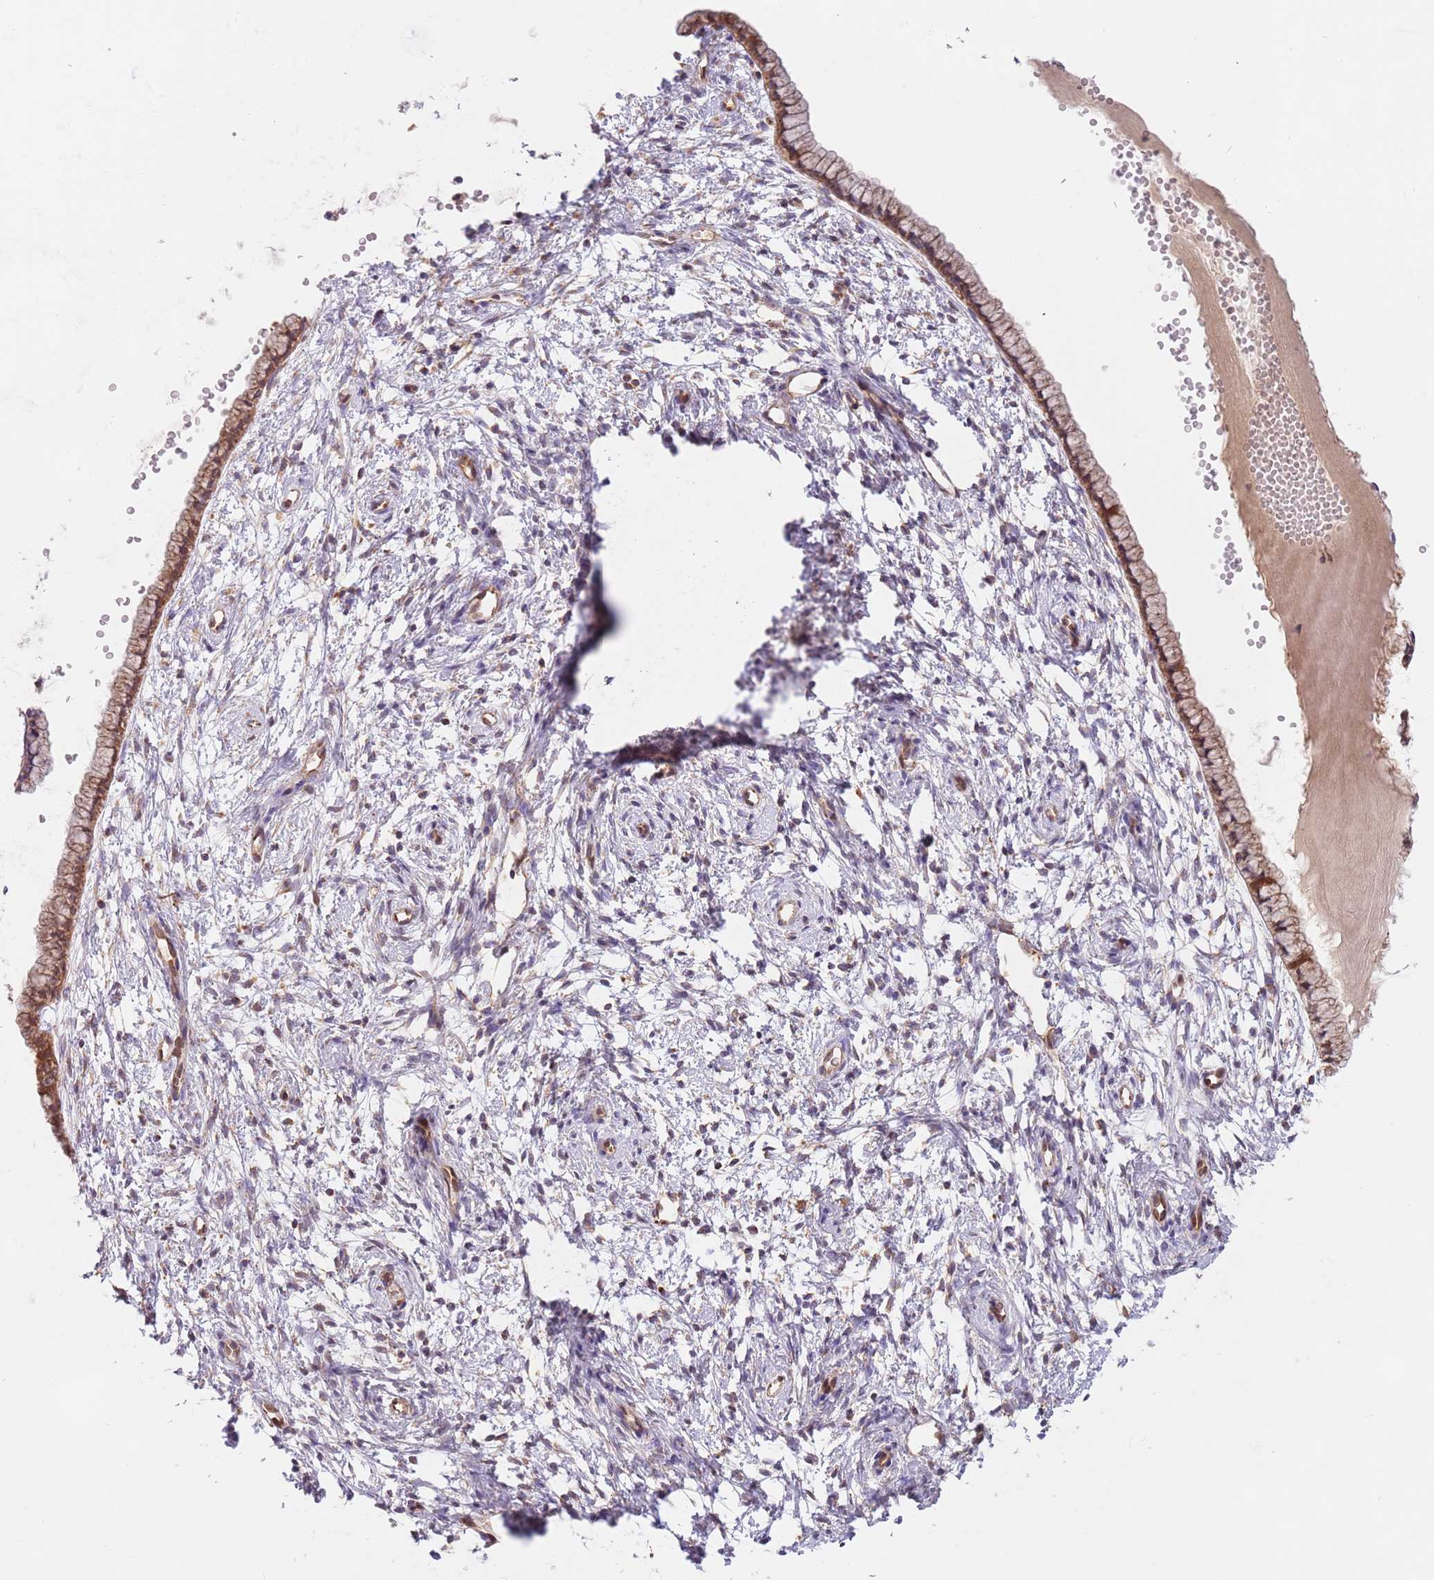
{"staining": {"intensity": "moderate", "quantity": ">75%", "location": "cytoplasmic/membranous"}, "tissue": "cervix", "cell_type": "Glandular cells", "image_type": "normal", "snomed": [{"axis": "morphology", "description": "Normal tissue, NOS"}, {"axis": "topography", "description": "Cervix"}], "caption": "A photomicrograph of cervix stained for a protein displays moderate cytoplasmic/membranous brown staining in glandular cells. The protein of interest is stained brown, and the nuclei are stained in blue (DAB (3,3'-diaminobenzidine) IHC with brightfield microscopy, high magnification).", "gene": "GUK1", "patient": {"sex": "female", "age": 57}}